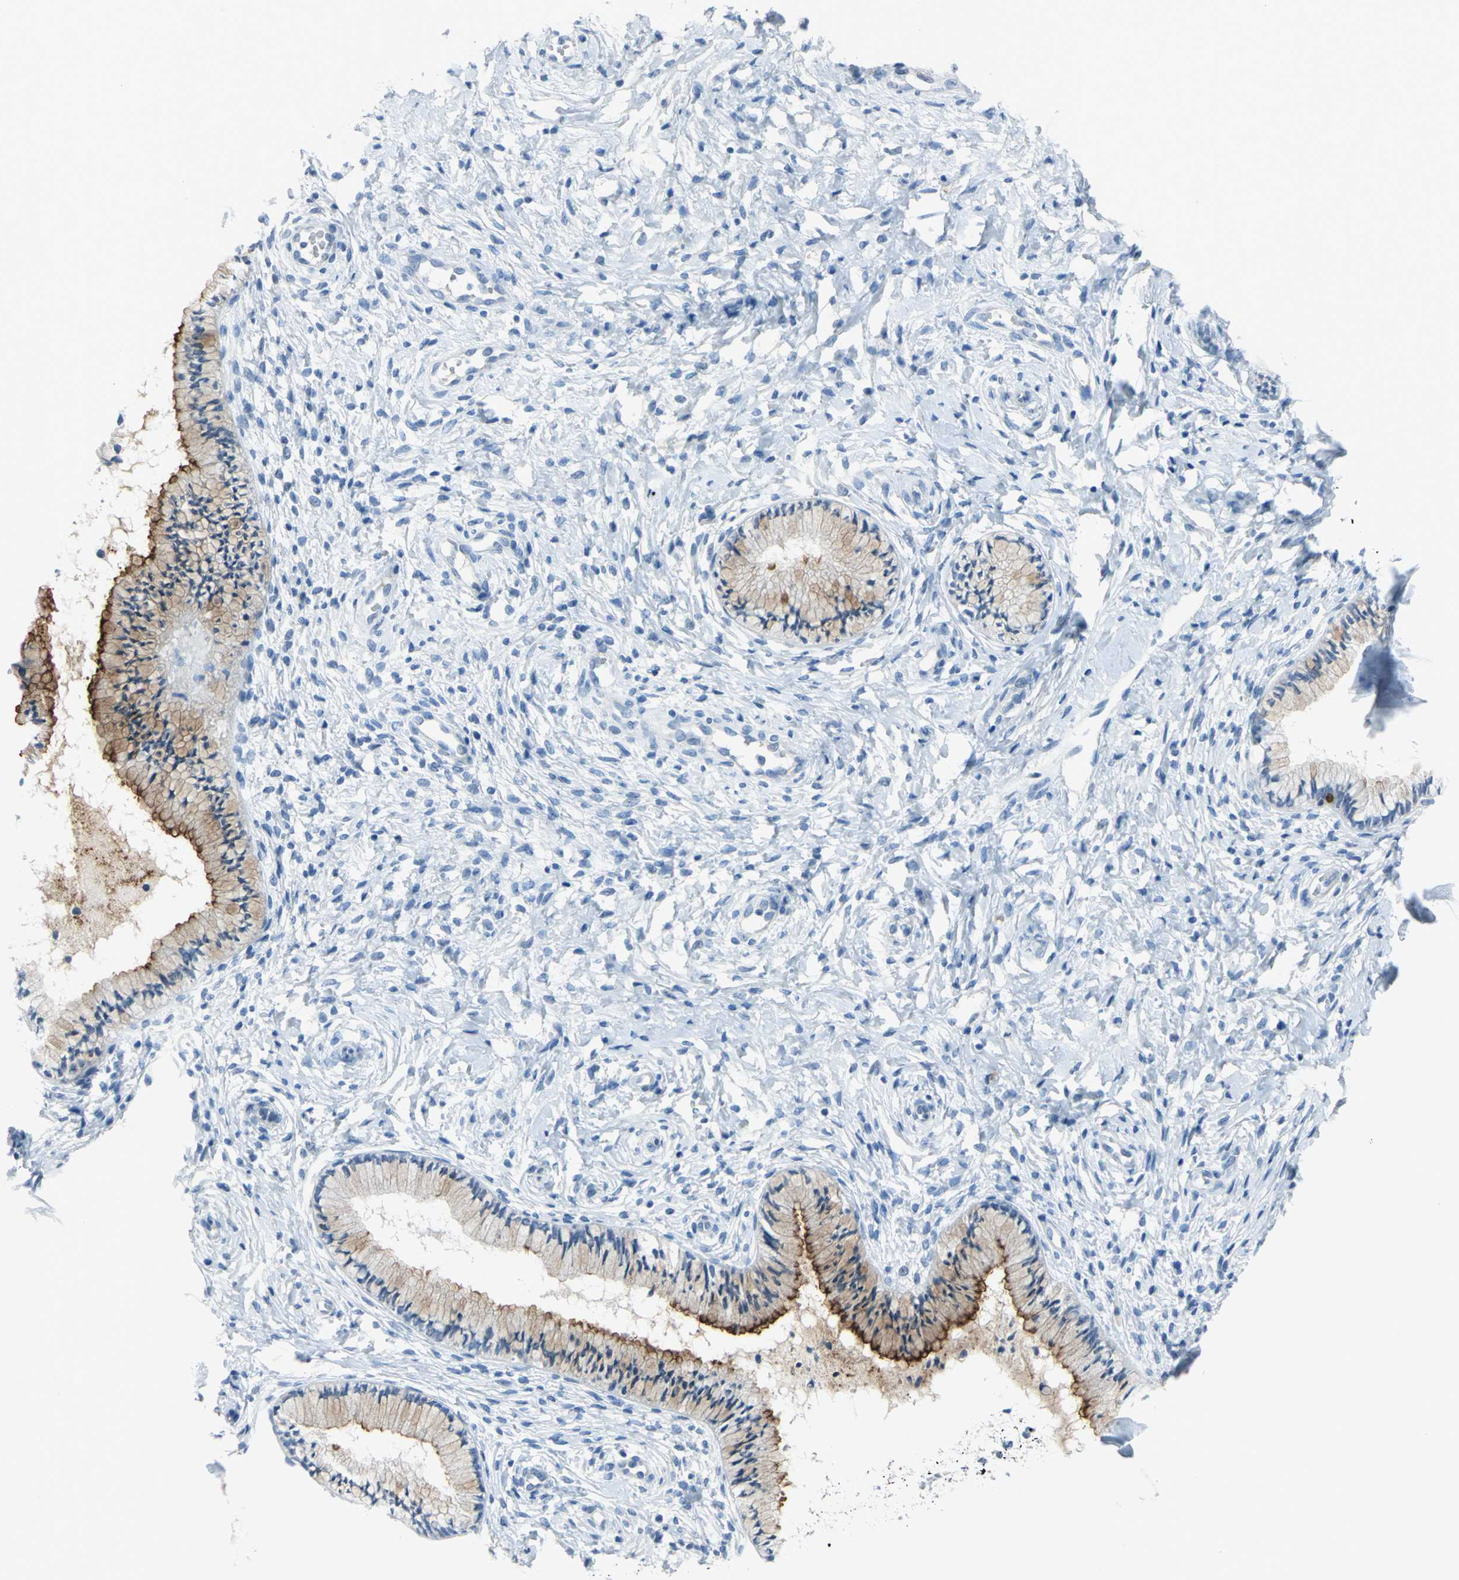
{"staining": {"intensity": "moderate", "quantity": "25%-75%", "location": "cytoplasmic/membranous"}, "tissue": "cervix", "cell_type": "Glandular cells", "image_type": "normal", "snomed": [{"axis": "morphology", "description": "Normal tissue, NOS"}, {"axis": "topography", "description": "Cervix"}], "caption": "Human cervix stained for a protein (brown) reveals moderate cytoplasmic/membranous positive positivity in approximately 25%-75% of glandular cells.", "gene": "MUC4", "patient": {"sex": "female", "age": 46}}